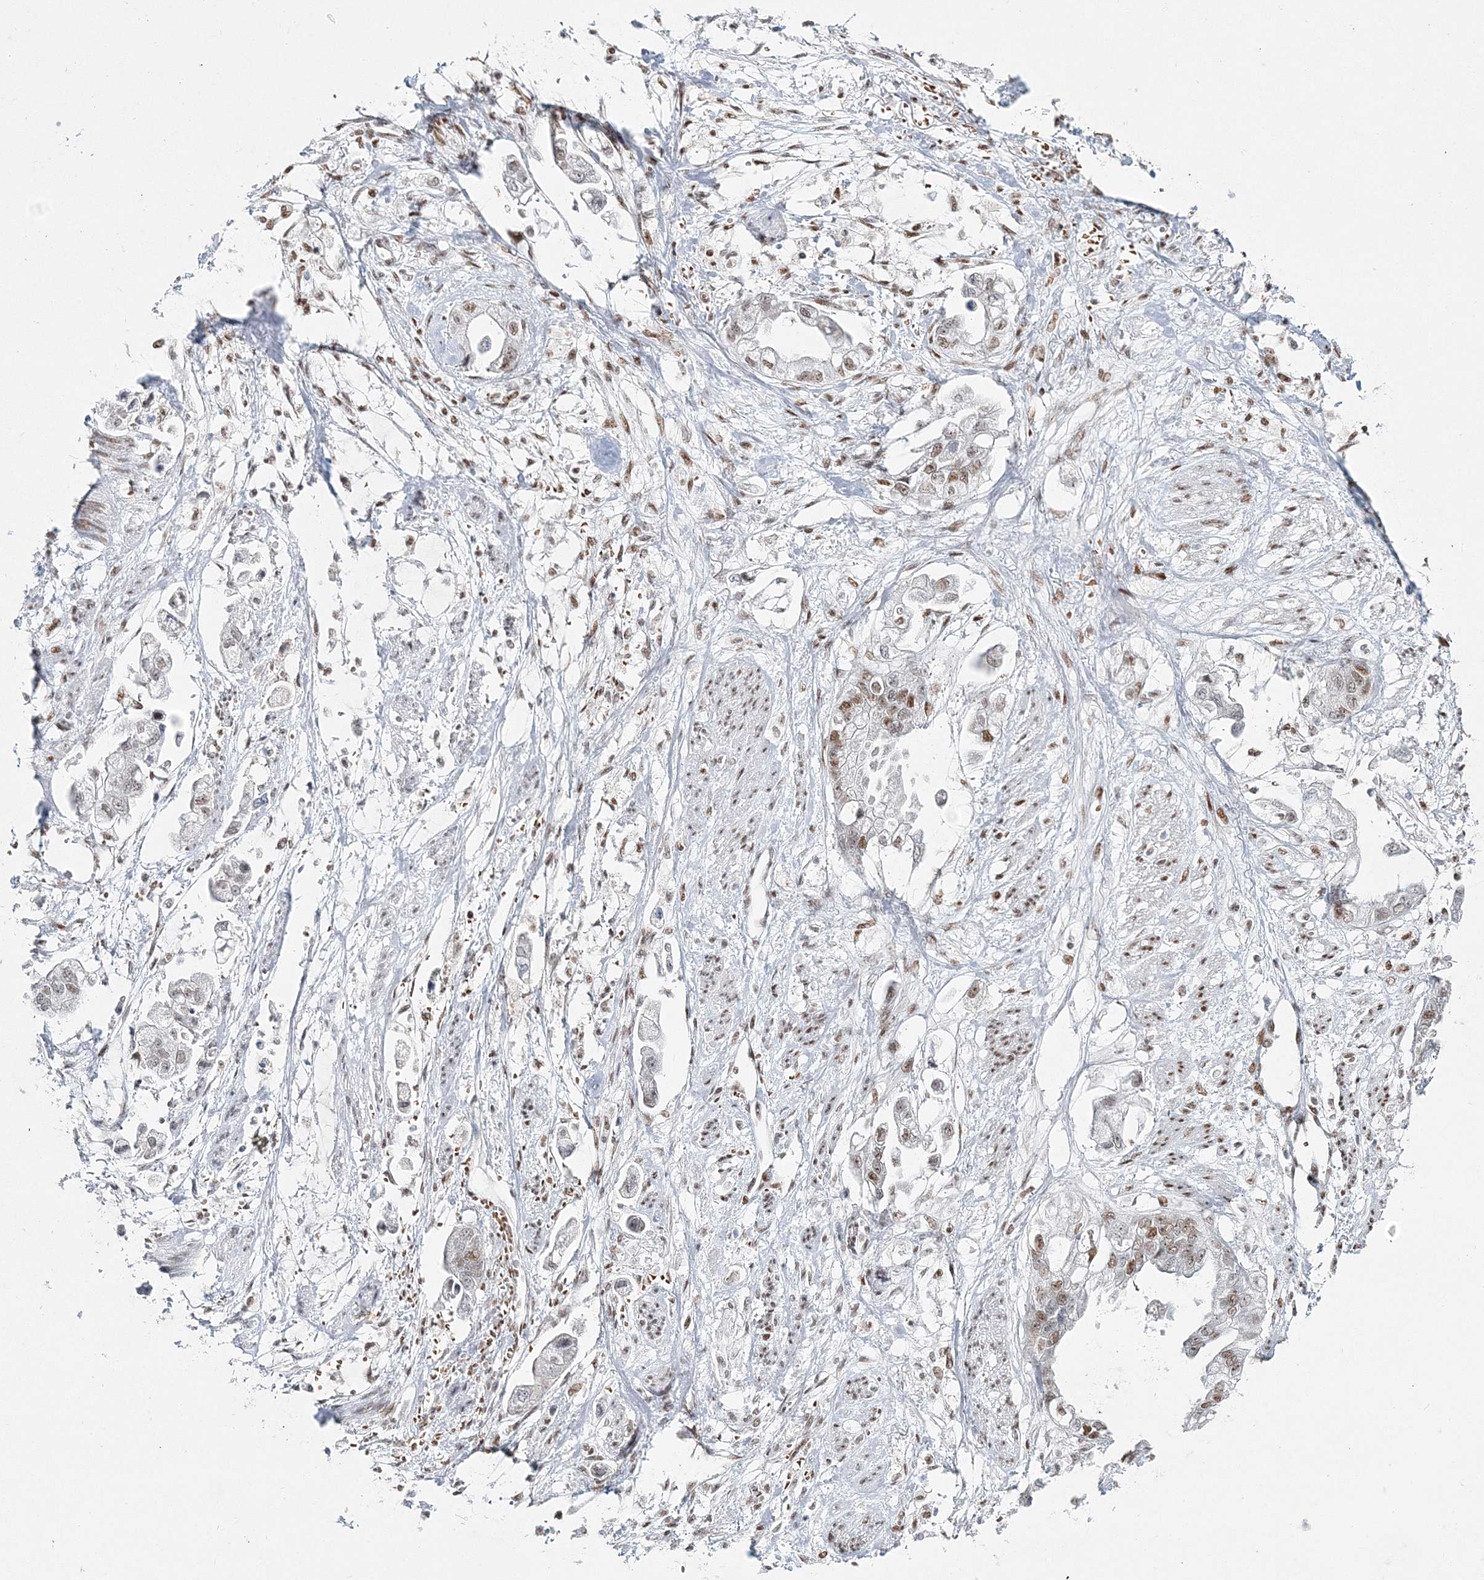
{"staining": {"intensity": "moderate", "quantity": "<25%", "location": "nuclear"}, "tissue": "stomach cancer", "cell_type": "Tumor cells", "image_type": "cancer", "snomed": [{"axis": "morphology", "description": "Adenocarcinoma, NOS"}, {"axis": "topography", "description": "Stomach"}], "caption": "This photomicrograph displays stomach cancer (adenocarcinoma) stained with immunohistochemistry (IHC) to label a protein in brown. The nuclear of tumor cells show moderate positivity for the protein. Nuclei are counter-stained blue.", "gene": "QRICH1", "patient": {"sex": "male", "age": 62}}